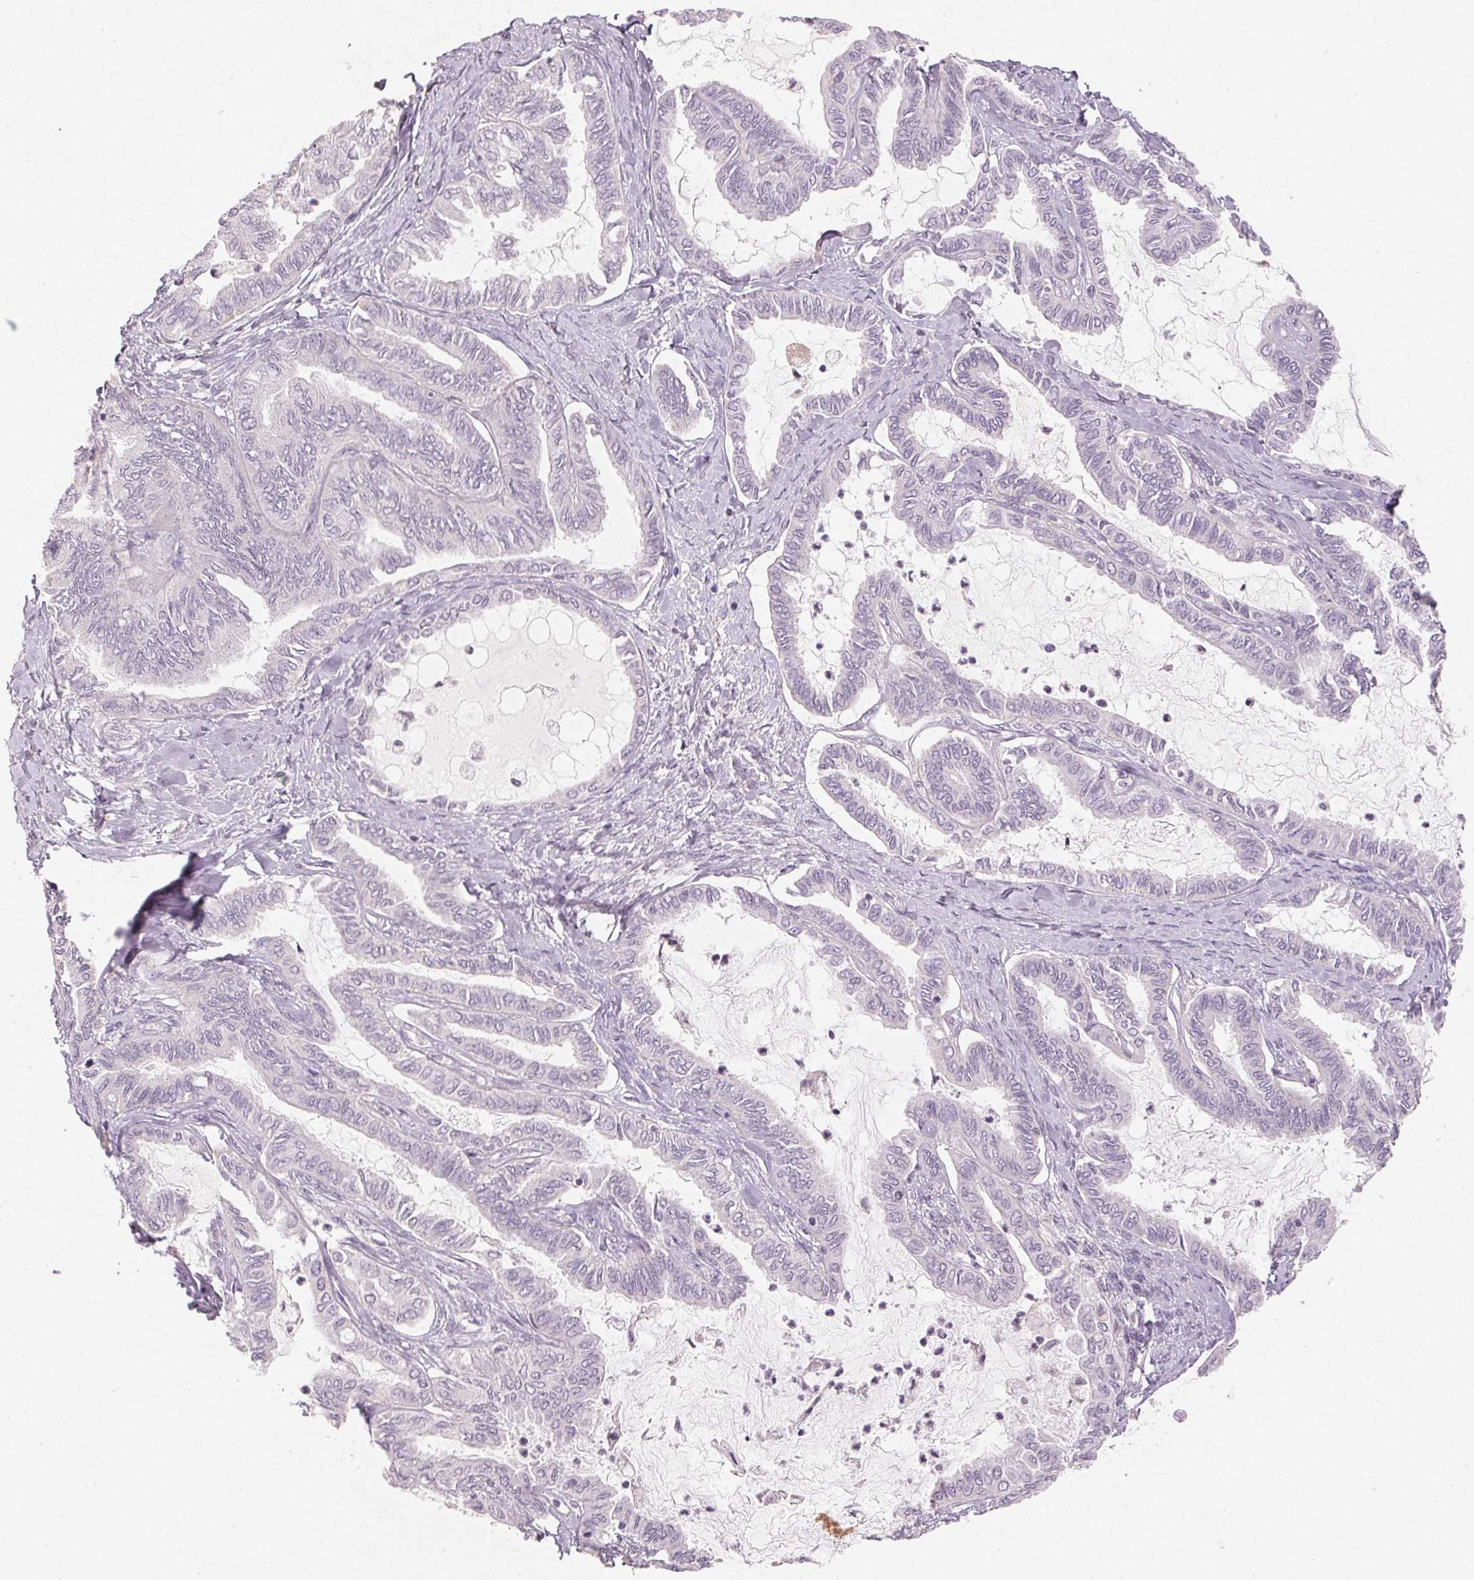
{"staining": {"intensity": "negative", "quantity": "none", "location": "none"}, "tissue": "ovarian cancer", "cell_type": "Tumor cells", "image_type": "cancer", "snomed": [{"axis": "morphology", "description": "Carcinoma, endometroid"}, {"axis": "topography", "description": "Ovary"}], "caption": "Tumor cells are negative for brown protein staining in endometroid carcinoma (ovarian).", "gene": "LVRN", "patient": {"sex": "female", "age": 70}}